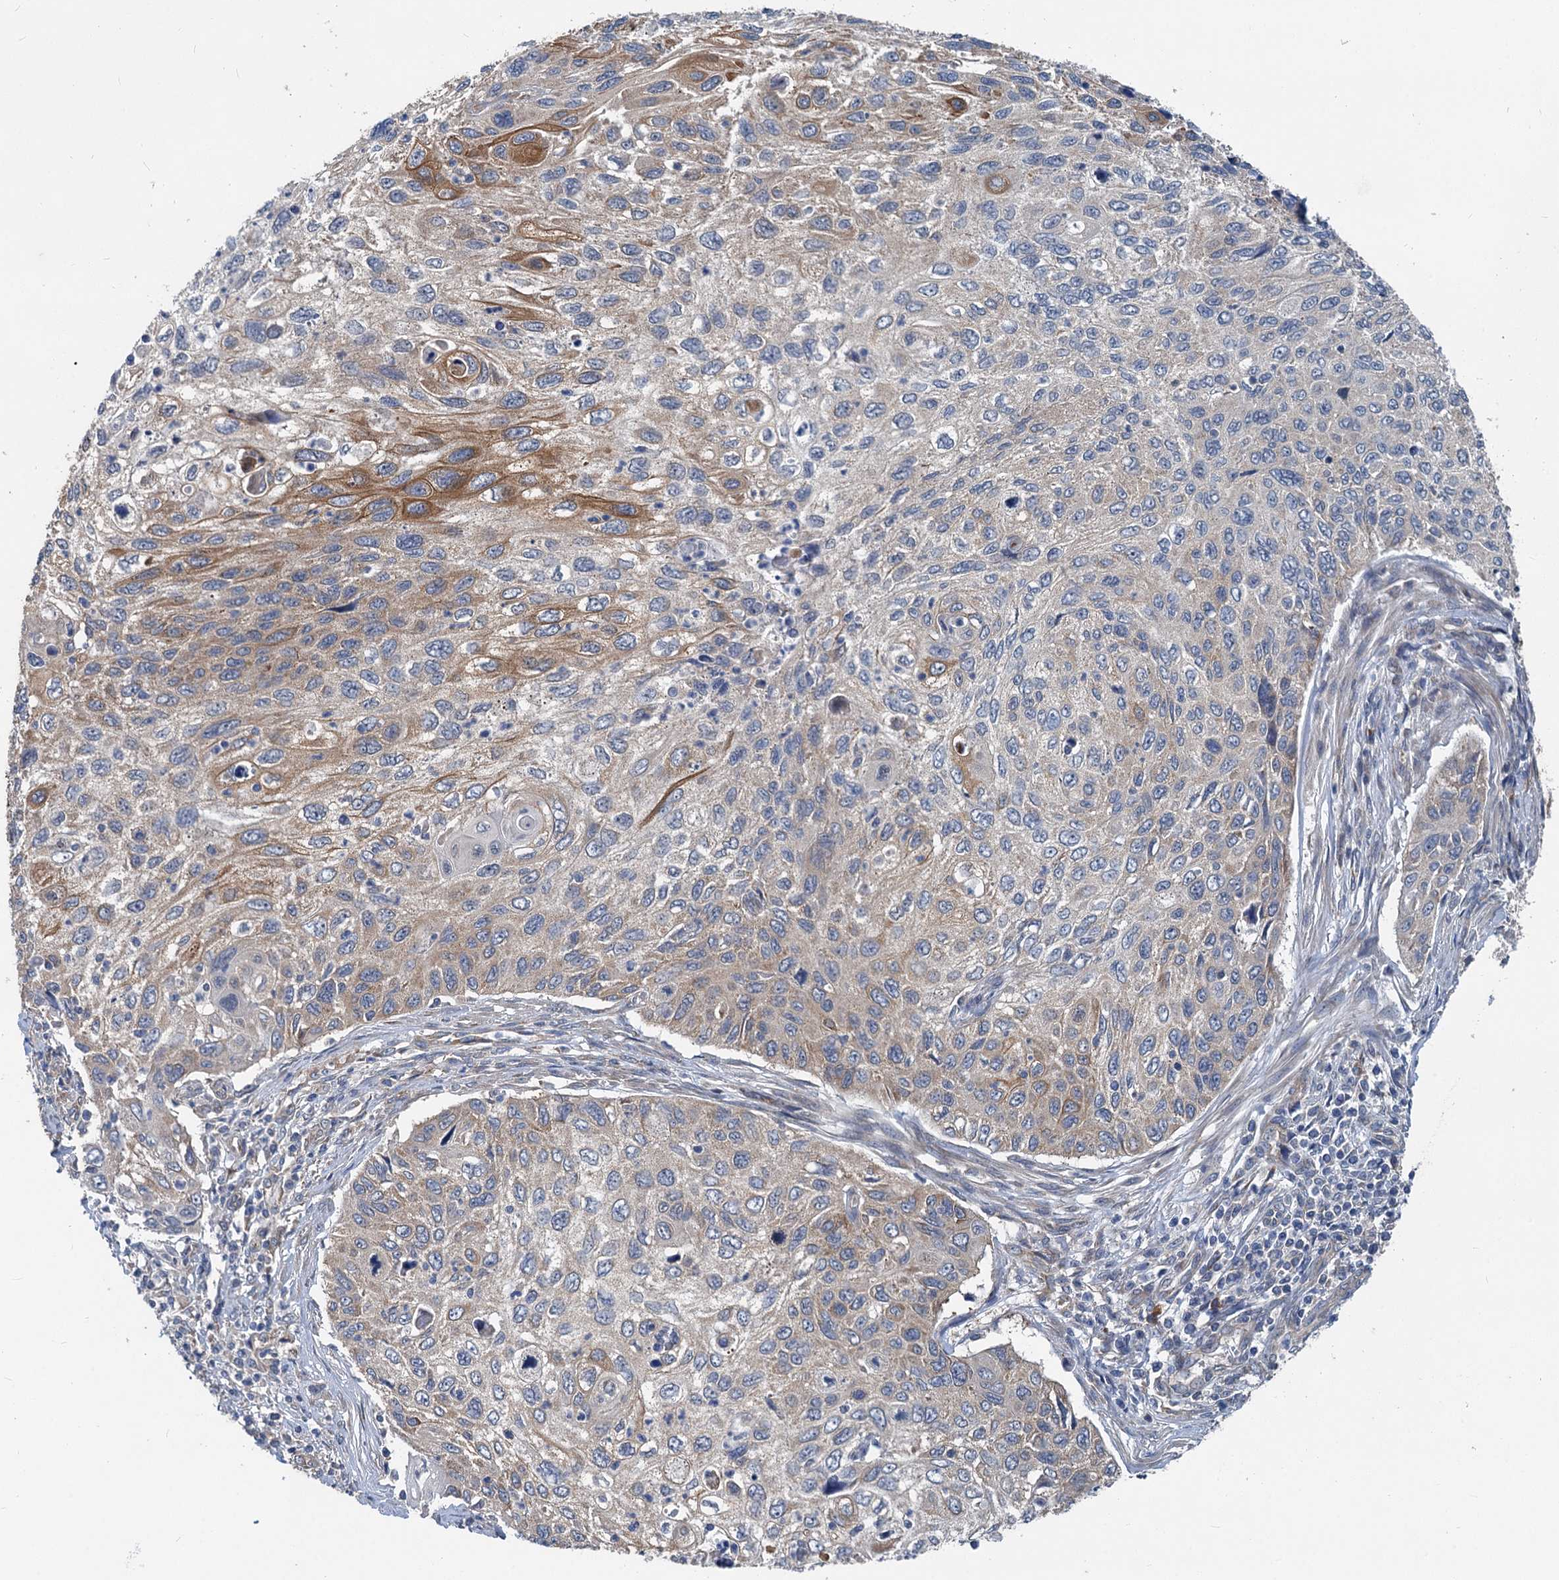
{"staining": {"intensity": "moderate", "quantity": "<25%", "location": "cytoplasmic/membranous"}, "tissue": "cervical cancer", "cell_type": "Tumor cells", "image_type": "cancer", "snomed": [{"axis": "morphology", "description": "Squamous cell carcinoma, NOS"}, {"axis": "topography", "description": "Cervix"}], "caption": "Tumor cells reveal moderate cytoplasmic/membranous expression in about <25% of cells in cervical cancer.", "gene": "EIF2B2", "patient": {"sex": "female", "age": 70}}